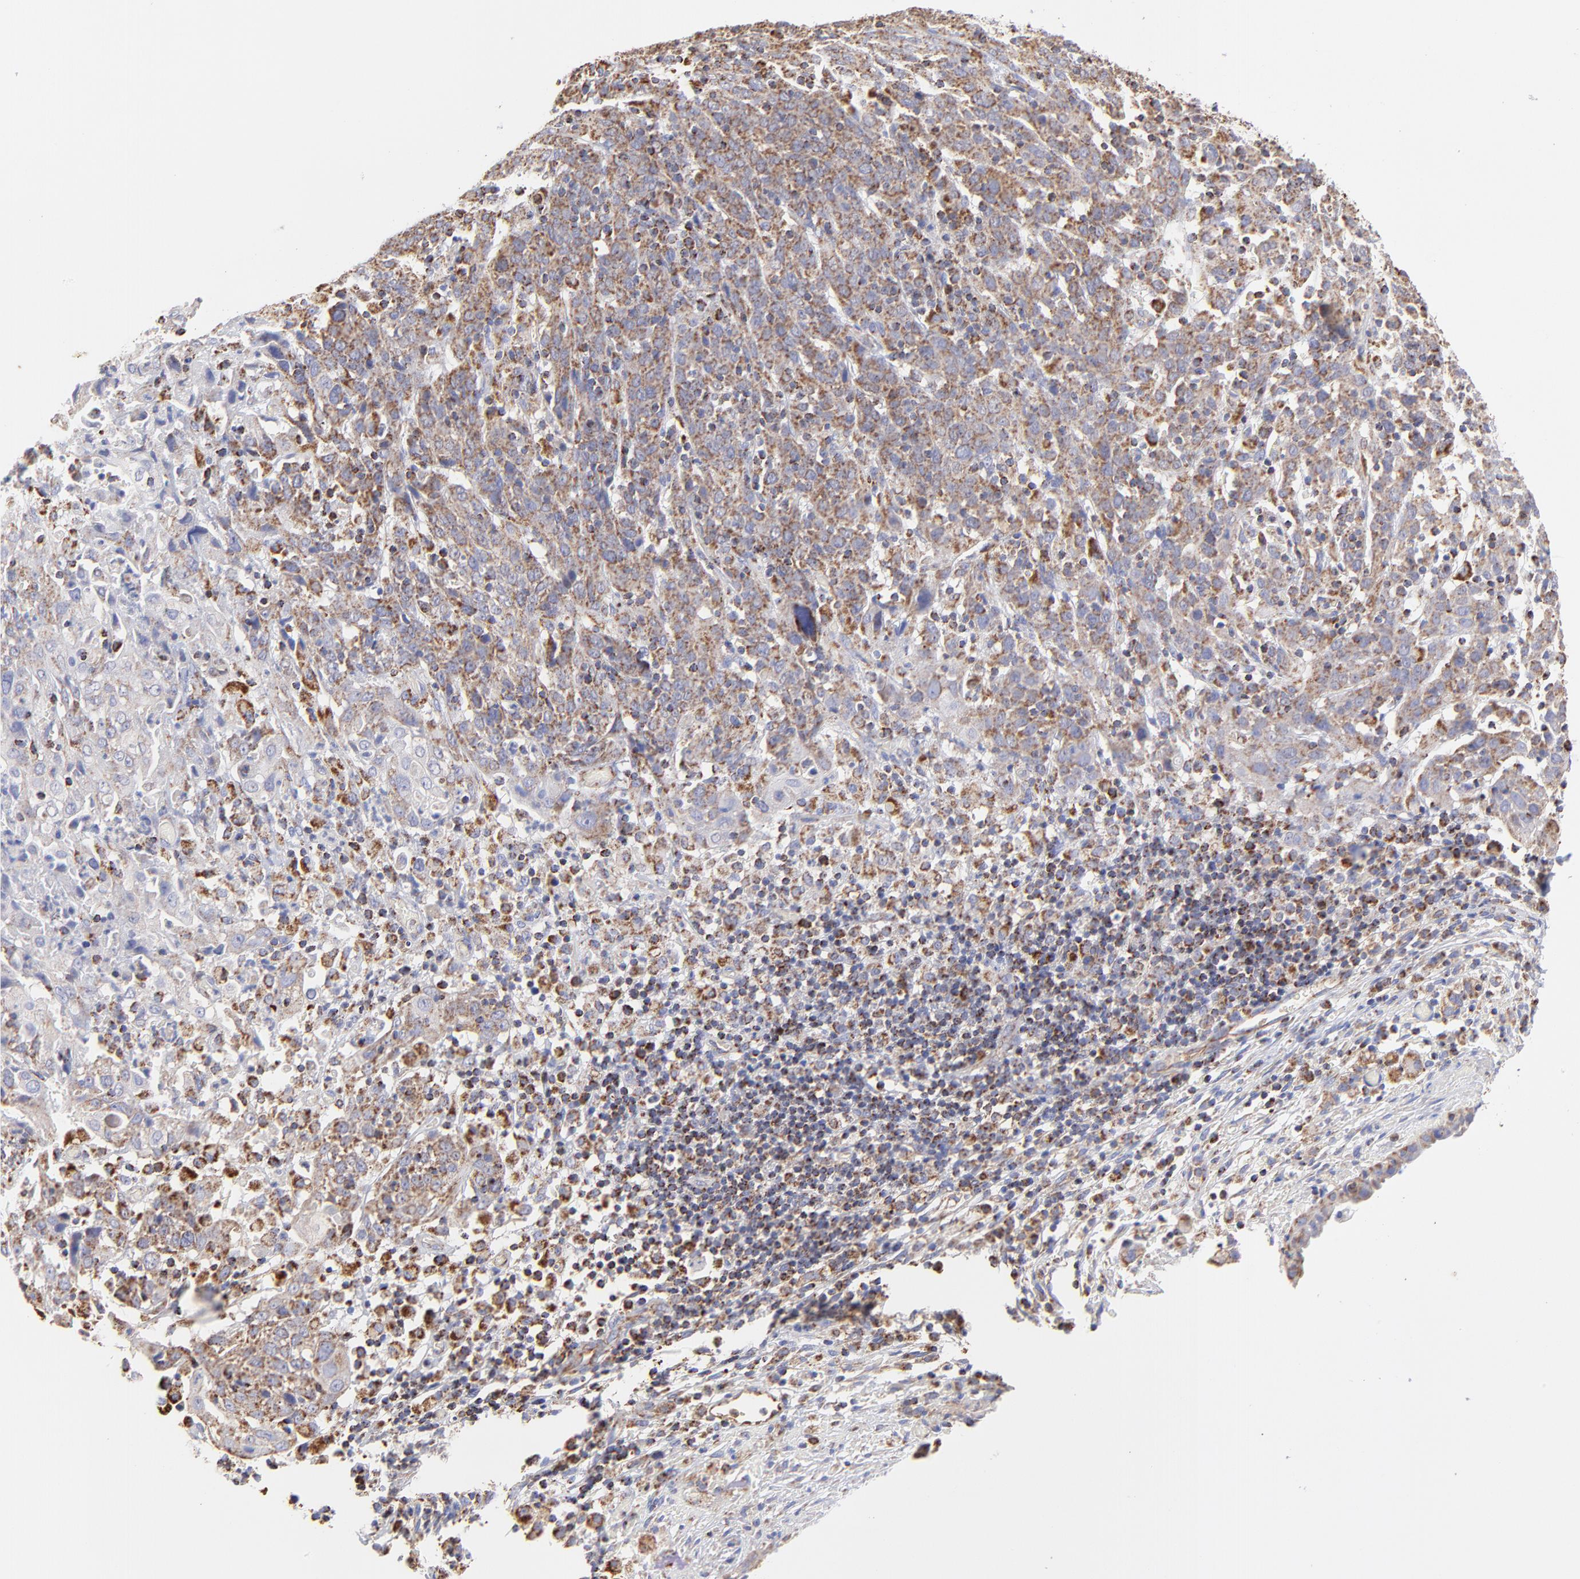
{"staining": {"intensity": "weak", "quantity": ">75%", "location": "cytoplasmic/membranous"}, "tissue": "cervical cancer", "cell_type": "Tumor cells", "image_type": "cancer", "snomed": [{"axis": "morphology", "description": "Normal tissue, NOS"}, {"axis": "morphology", "description": "Squamous cell carcinoma, NOS"}, {"axis": "topography", "description": "Cervix"}], "caption": "A low amount of weak cytoplasmic/membranous expression is identified in approximately >75% of tumor cells in cervical cancer tissue. (DAB IHC with brightfield microscopy, high magnification).", "gene": "ECH1", "patient": {"sex": "female", "age": 67}}